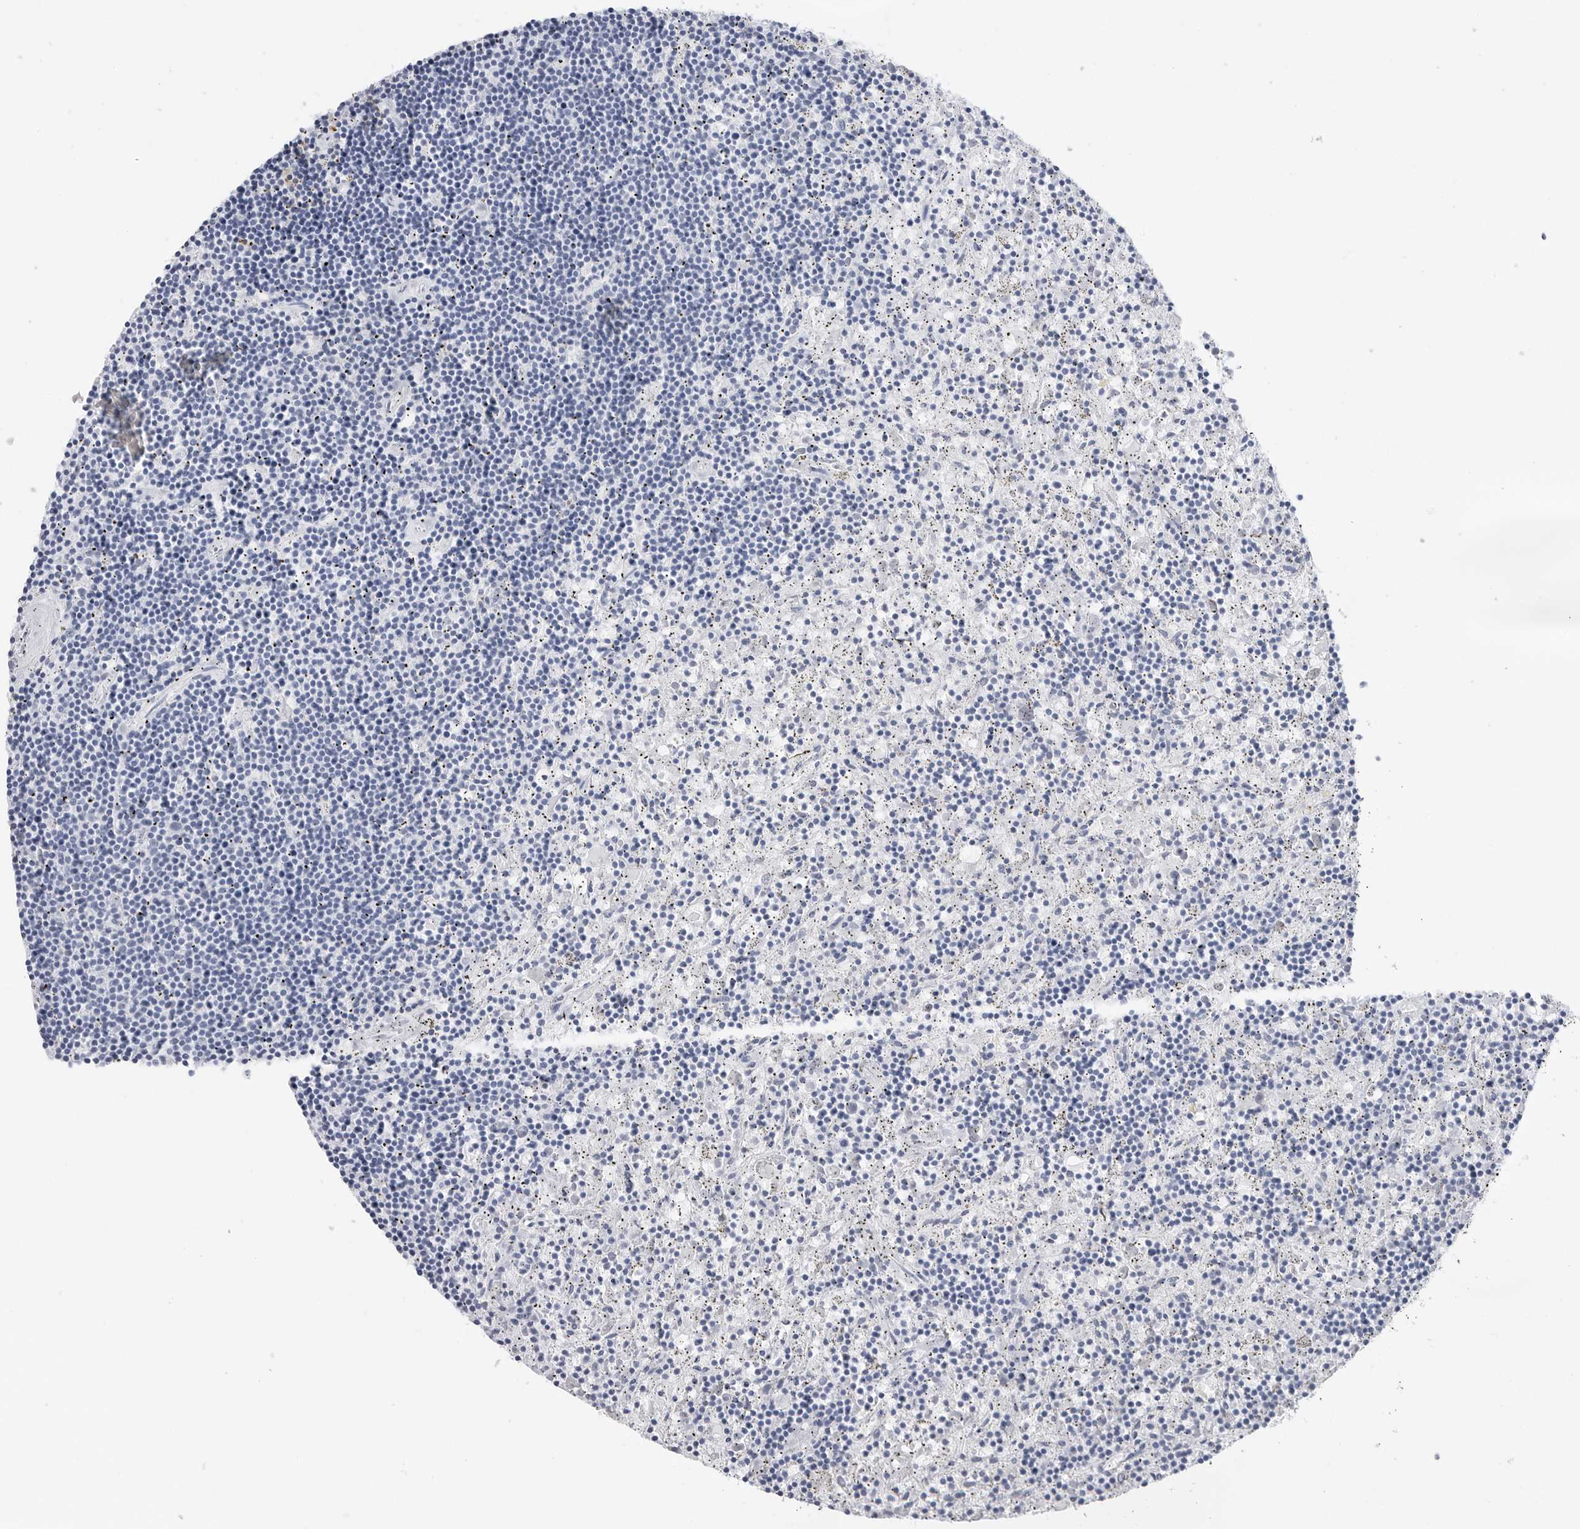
{"staining": {"intensity": "negative", "quantity": "none", "location": "none"}, "tissue": "lymphoma", "cell_type": "Tumor cells", "image_type": "cancer", "snomed": [{"axis": "morphology", "description": "Malignant lymphoma, non-Hodgkin's type, Low grade"}, {"axis": "topography", "description": "Spleen"}], "caption": "DAB (3,3'-diaminobenzidine) immunohistochemical staining of malignant lymphoma, non-Hodgkin's type (low-grade) displays no significant staining in tumor cells. (Stains: DAB immunohistochemistry with hematoxylin counter stain, Microscopy: brightfield microscopy at high magnification).", "gene": "HSPB7", "patient": {"sex": "male", "age": 76}}